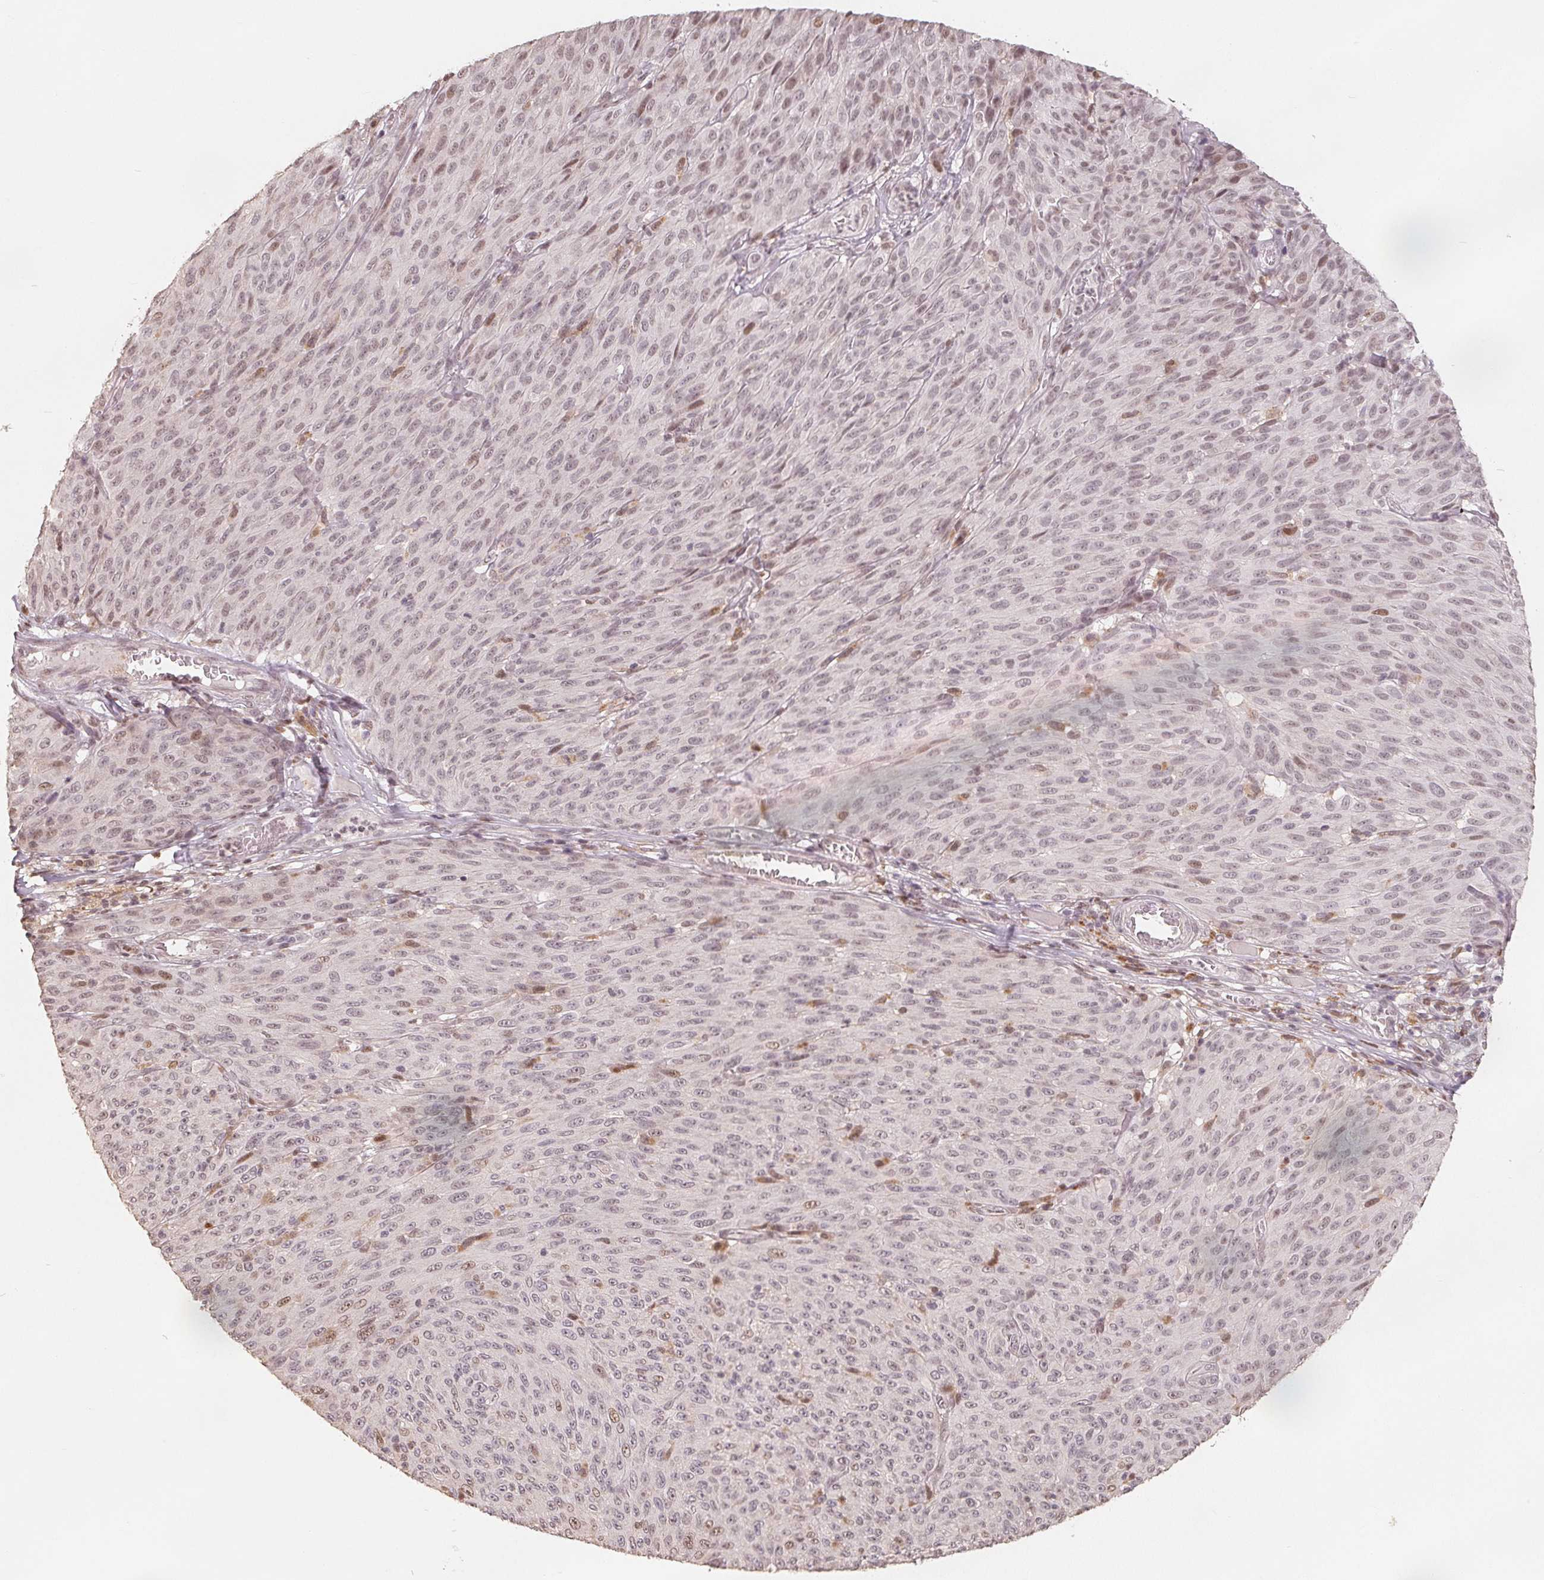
{"staining": {"intensity": "negative", "quantity": "none", "location": "none"}, "tissue": "melanoma", "cell_type": "Tumor cells", "image_type": "cancer", "snomed": [{"axis": "morphology", "description": "Malignant melanoma, NOS"}, {"axis": "topography", "description": "Skin"}], "caption": "Immunohistochemical staining of melanoma shows no significant staining in tumor cells. (DAB (3,3'-diaminobenzidine) IHC with hematoxylin counter stain).", "gene": "CCDC138", "patient": {"sex": "male", "age": 85}}